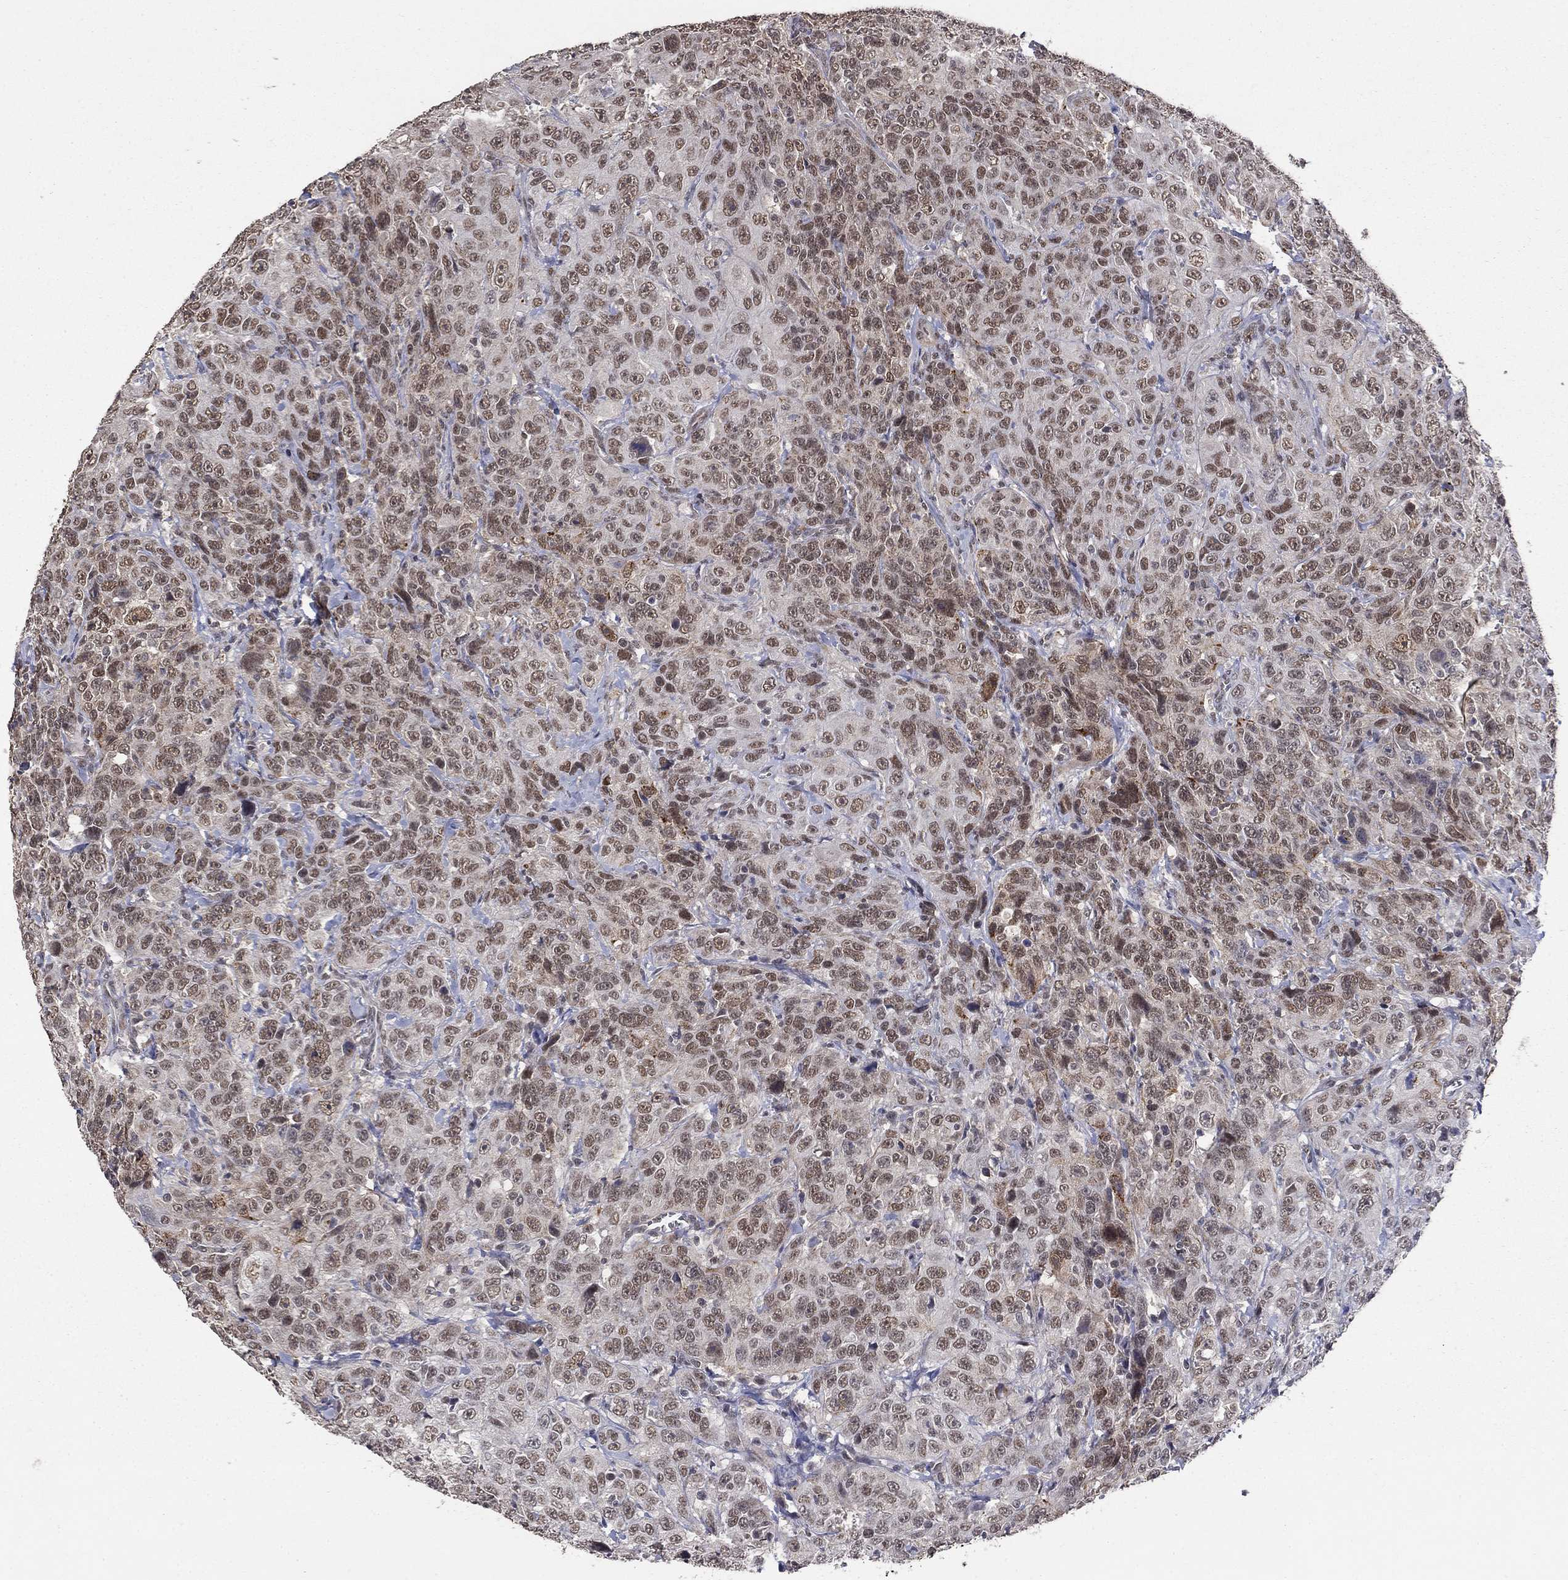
{"staining": {"intensity": "moderate", "quantity": "25%-75%", "location": "nuclear"}, "tissue": "urothelial cancer", "cell_type": "Tumor cells", "image_type": "cancer", "snomed": [{"axis": "morphology", "description": "Urothelial carcinoma, NOS"}, {"axis": "morphology", "description": "Urothelial carcinoma, High grade"}, {"axis": "topography", "description": "Urinary bladder"}], "caption": "Immunohistochemistry (IHC) histopathology image of neoplastic tissue: urothelial cancer stained using IHC reveals medium levels of moderate protein expression localized specifically in the nuclear of tumor cells, appearing as a nuclear brown color.", "gene": "GRIA3", "patient": {"sex": "female", "age": 73}}